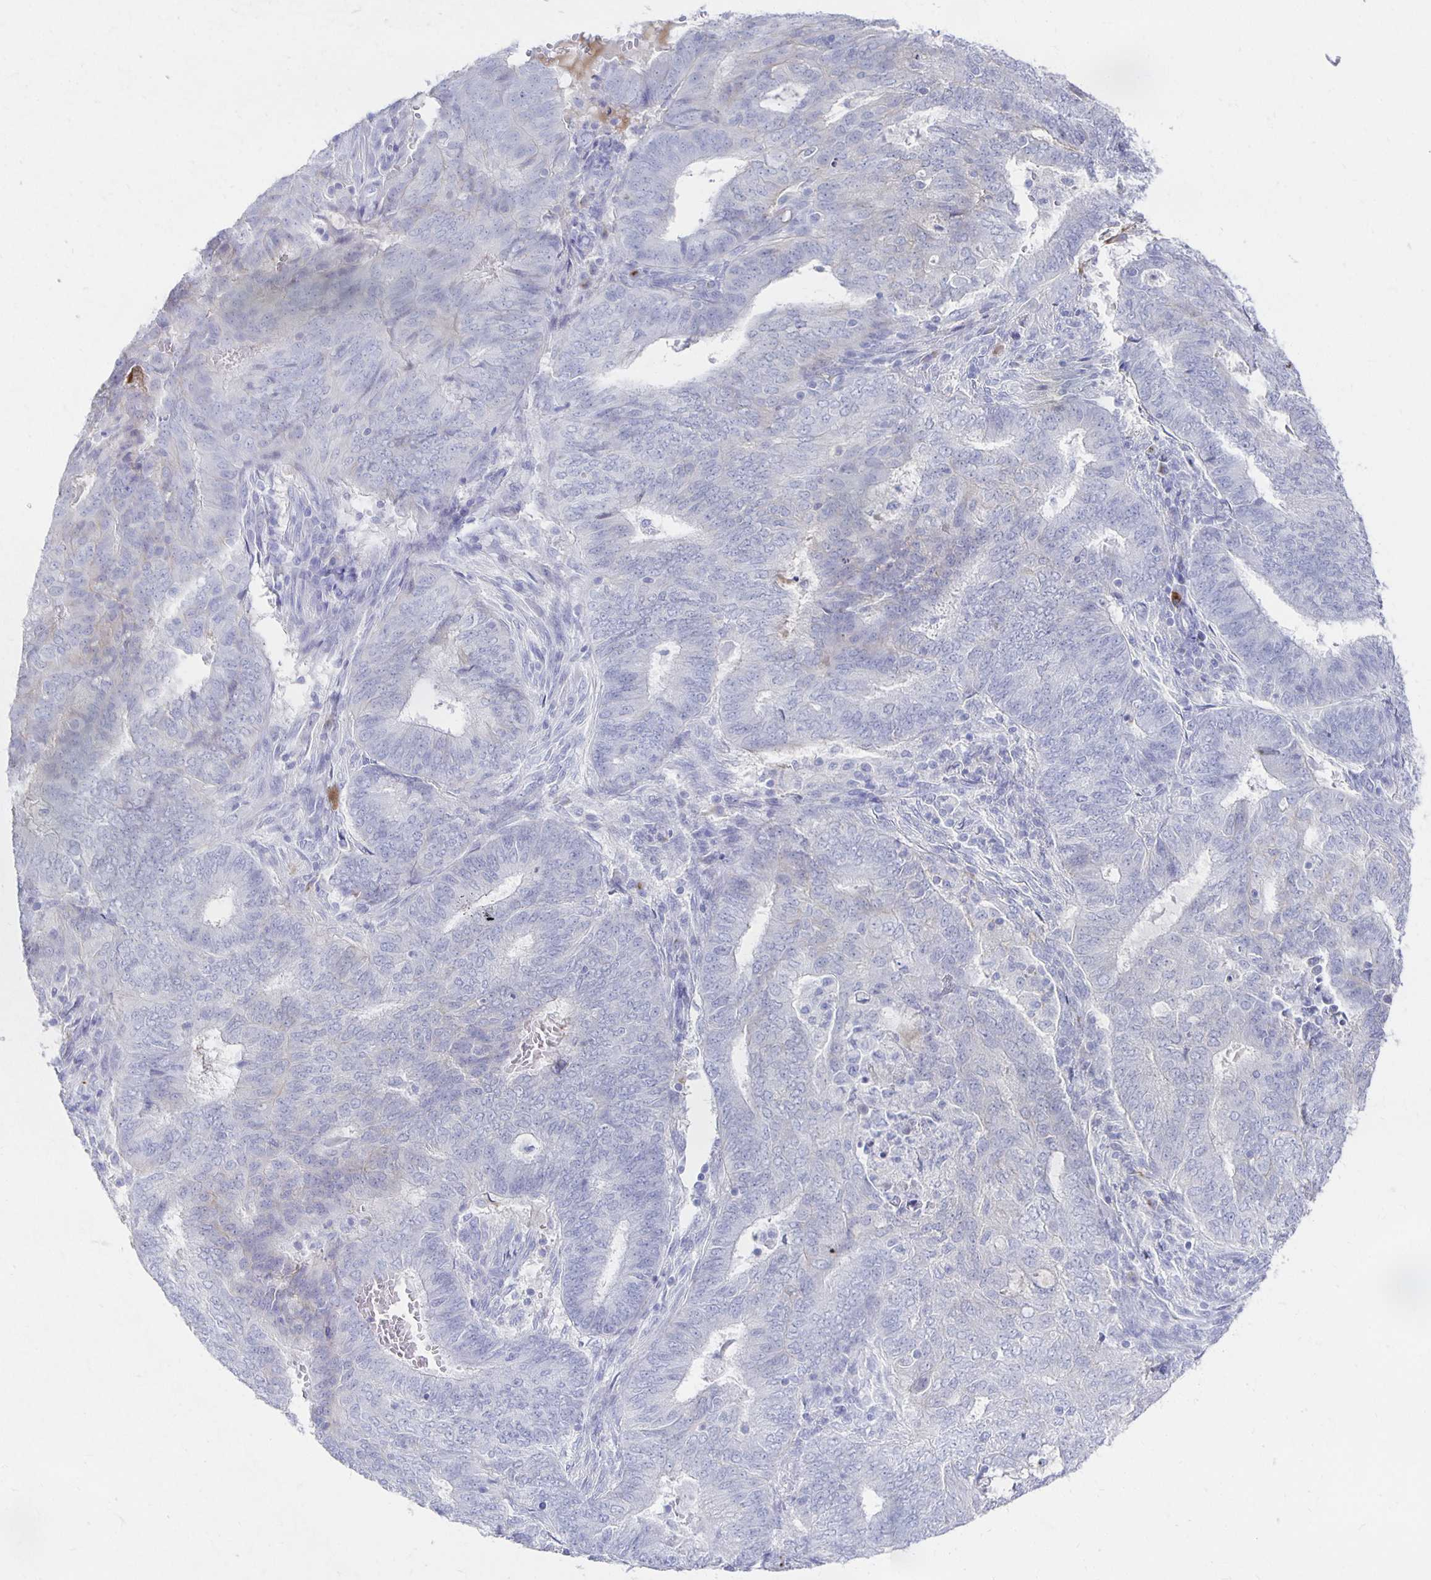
{"staining": {"intensity": "negative", "quantity": "none", "location": "none"}, "tissue": "endometrial cancer", "cell_type": "Tumor cells", "image_type": "cancer", "snomed": [{"axis": "morphology", "description": "Adenocarcinoma, NOS"}, {"axis": "topography", "description": "Endometrium"}], "caption": "IHC image of human endometrial cancer (adenocarcinoma) stained for a protein (brown), which exhibits no expression in tumor cells.", "gene": "PRDM7", "patient": {"sex": "female", "age": 62}}